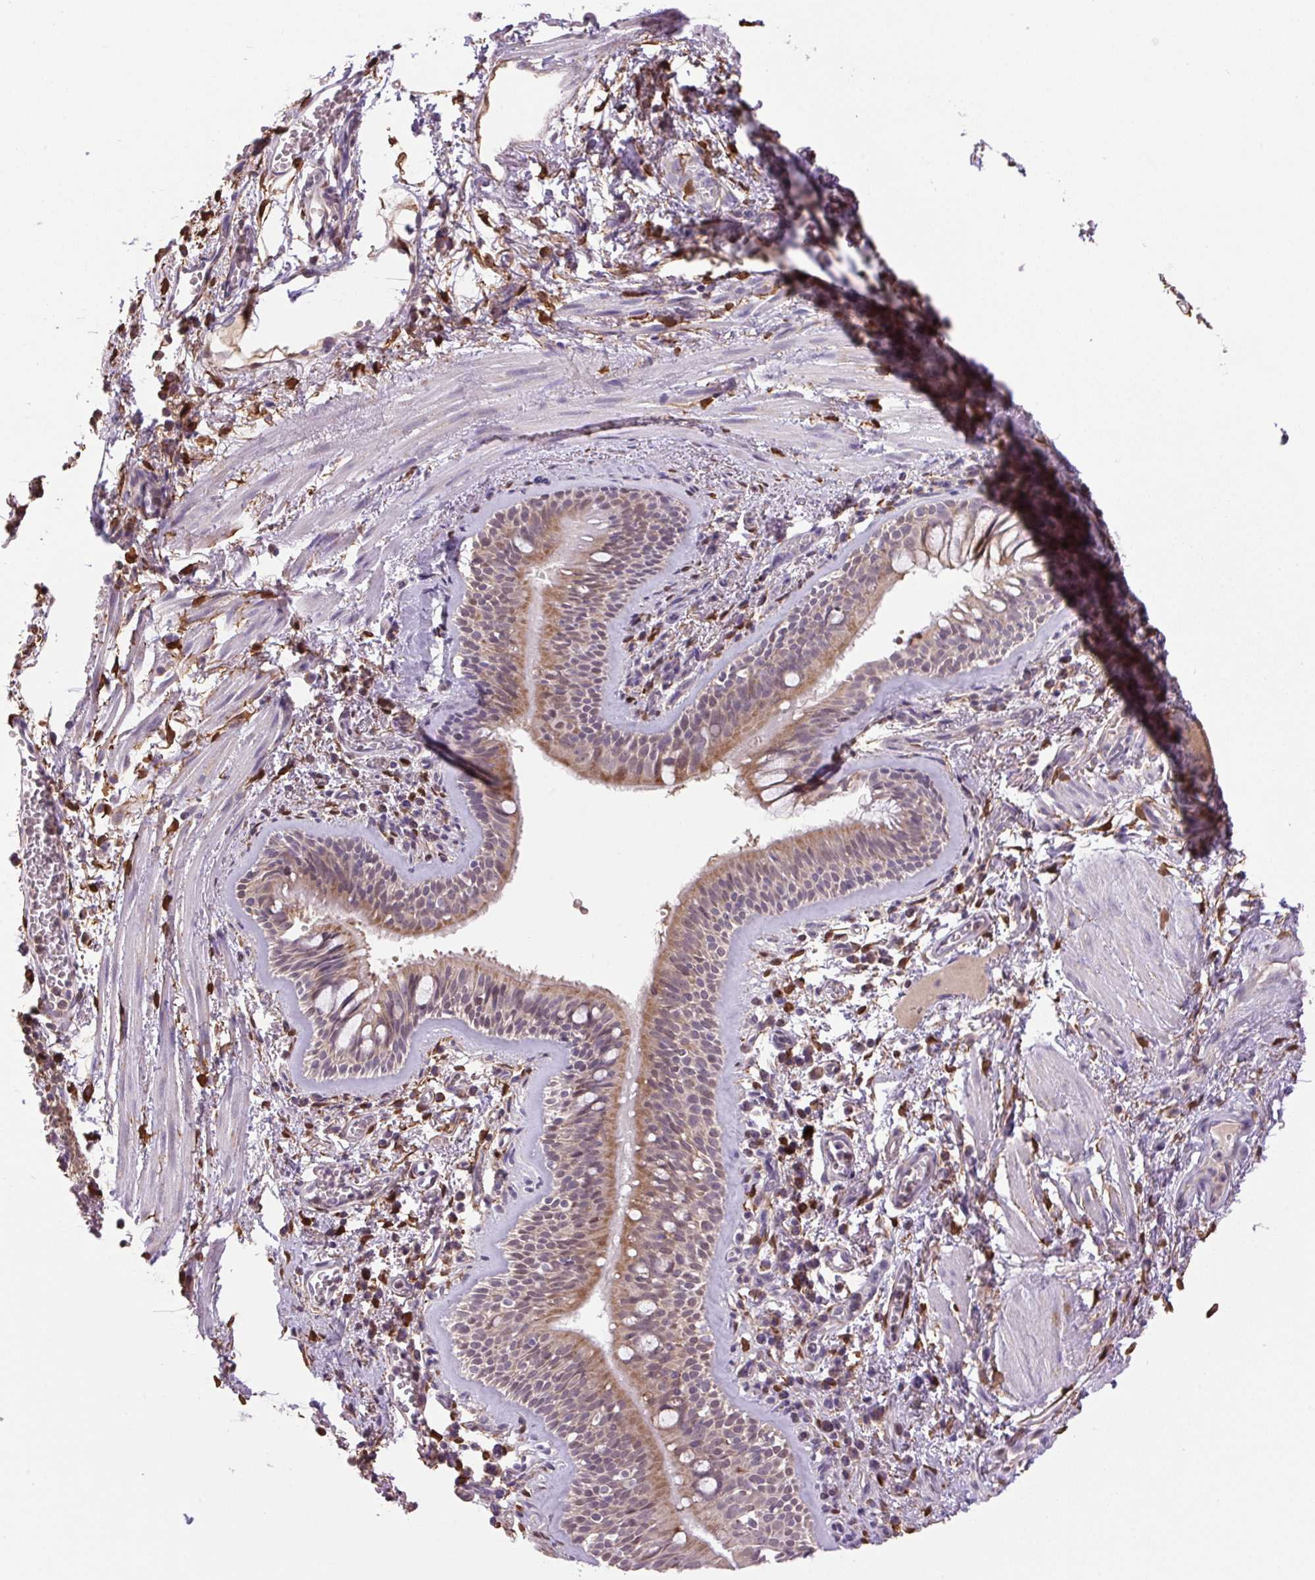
{"staining": {"intensity": "moderate", "quantity": "25%-75%", "location": "cytoplasmic/membranous,nuclear"}, "tissue": "bronchus", "cell_type": "Respiratory epithelial cells", "image_type": "normal", "snomed": [{"axis": "morphology", "description": "Normal tissue, NOS"}, {"axis": "topography", "description": "Cartilage tissue"}, {"axis": "topography", "description": "Bronchus"}], "caption": "Moderate cytoplasmic/membranous,nuclear protein staining is appreciated in approximately 25%-75% of respiratory epithelial cells in bronchus.", "gene": "SGF29", "patient": {"sex": "male", "age": 78}}